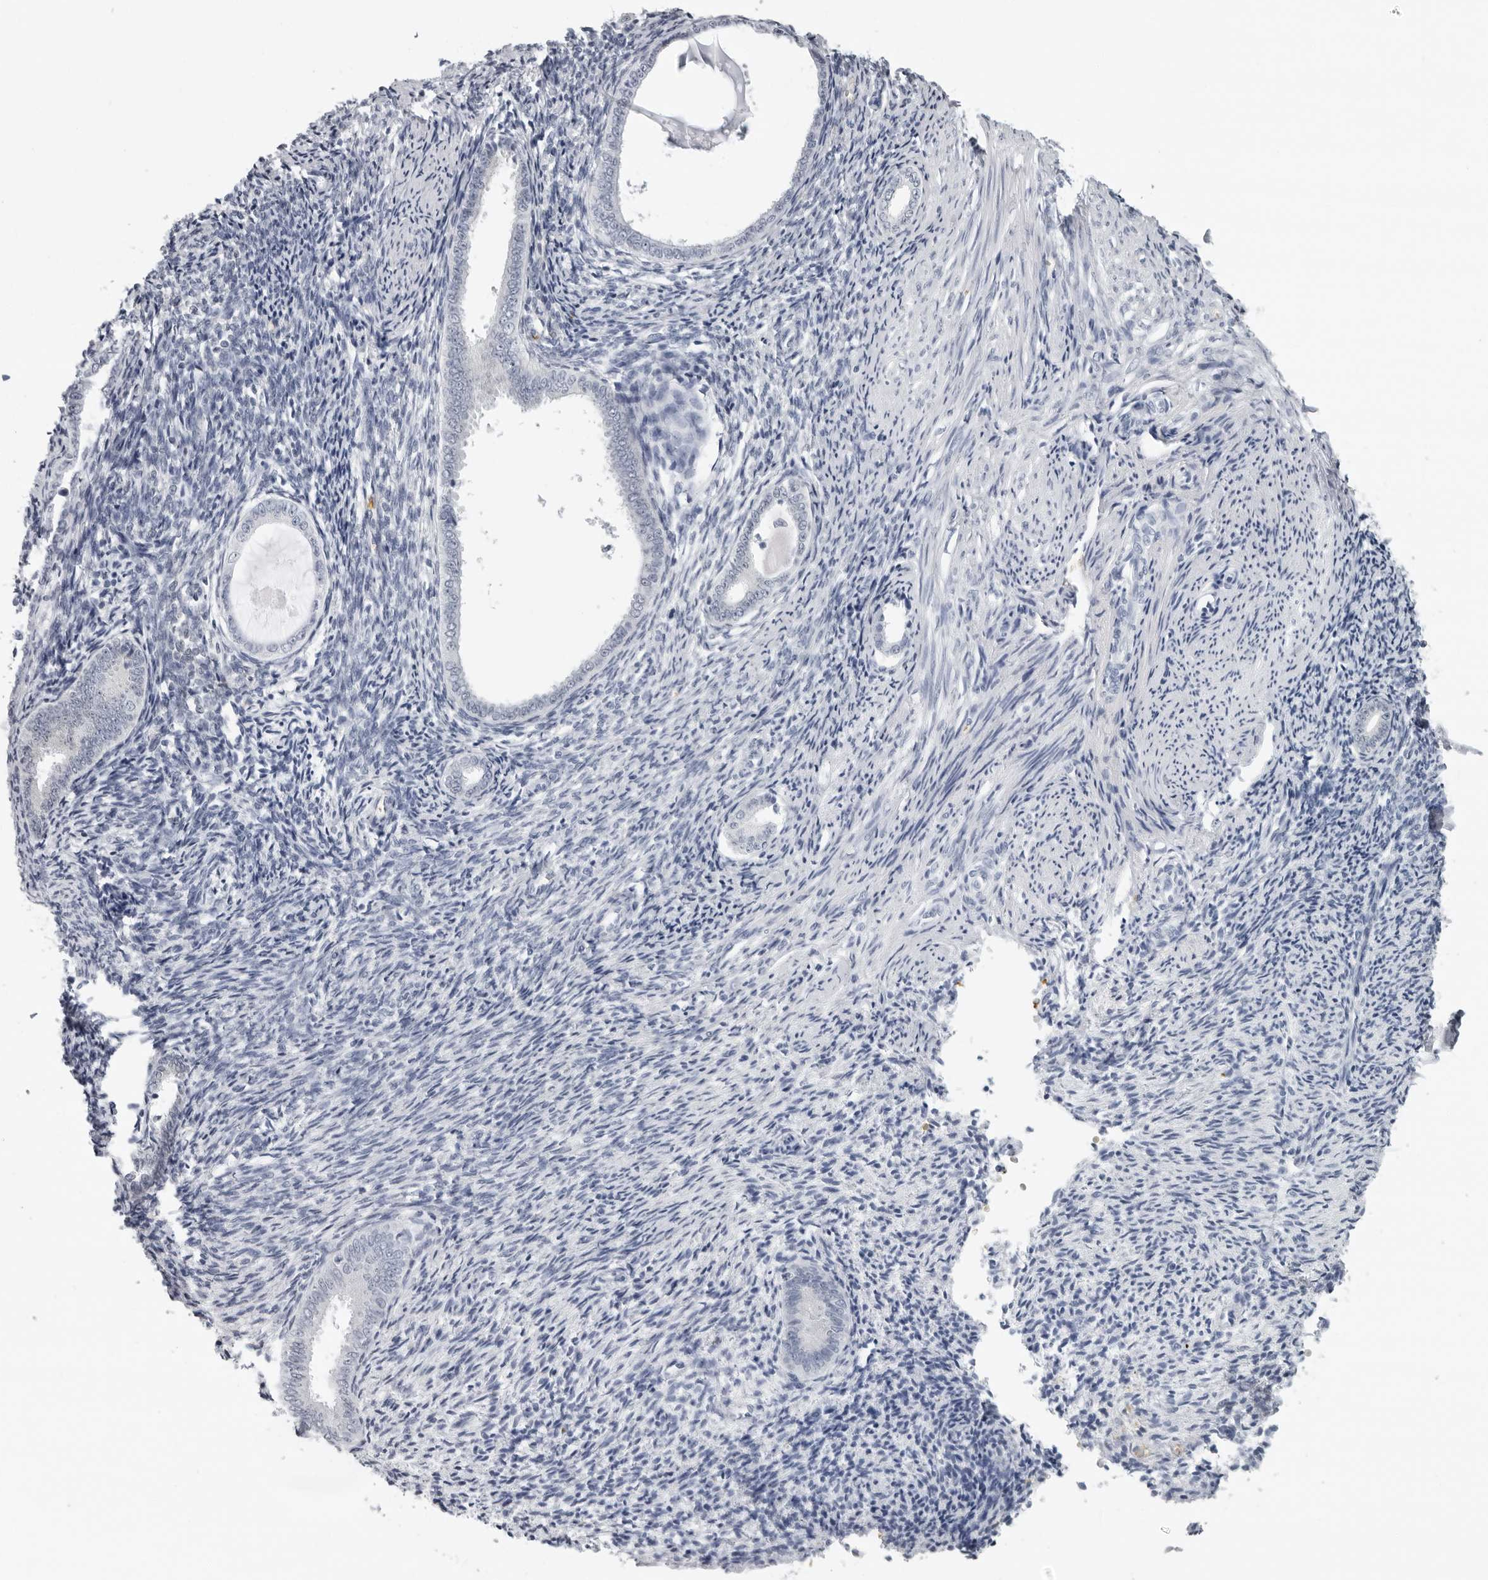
{"staining": {"intensity": "negative", "quantity": "none", "location": "none"}, "tissue": "endometrium", "cell_type": "Cells in endometrial stroma", "image_type": "normal", "snomed": [{"axis": "morphology", "description": "Normal tissue, NOS"}, {"axis": "topography", "description": "Endometrium"}], "caption": "The immunohistochemistry (IHC) histopathology image has no significant expression in cells in endometrial stroma of endometrium. (Immunohistochemistry, brightfield microscopy, high magnification).", "gene": "EPB41", "patient": {"sex": "female", "age": 56}}